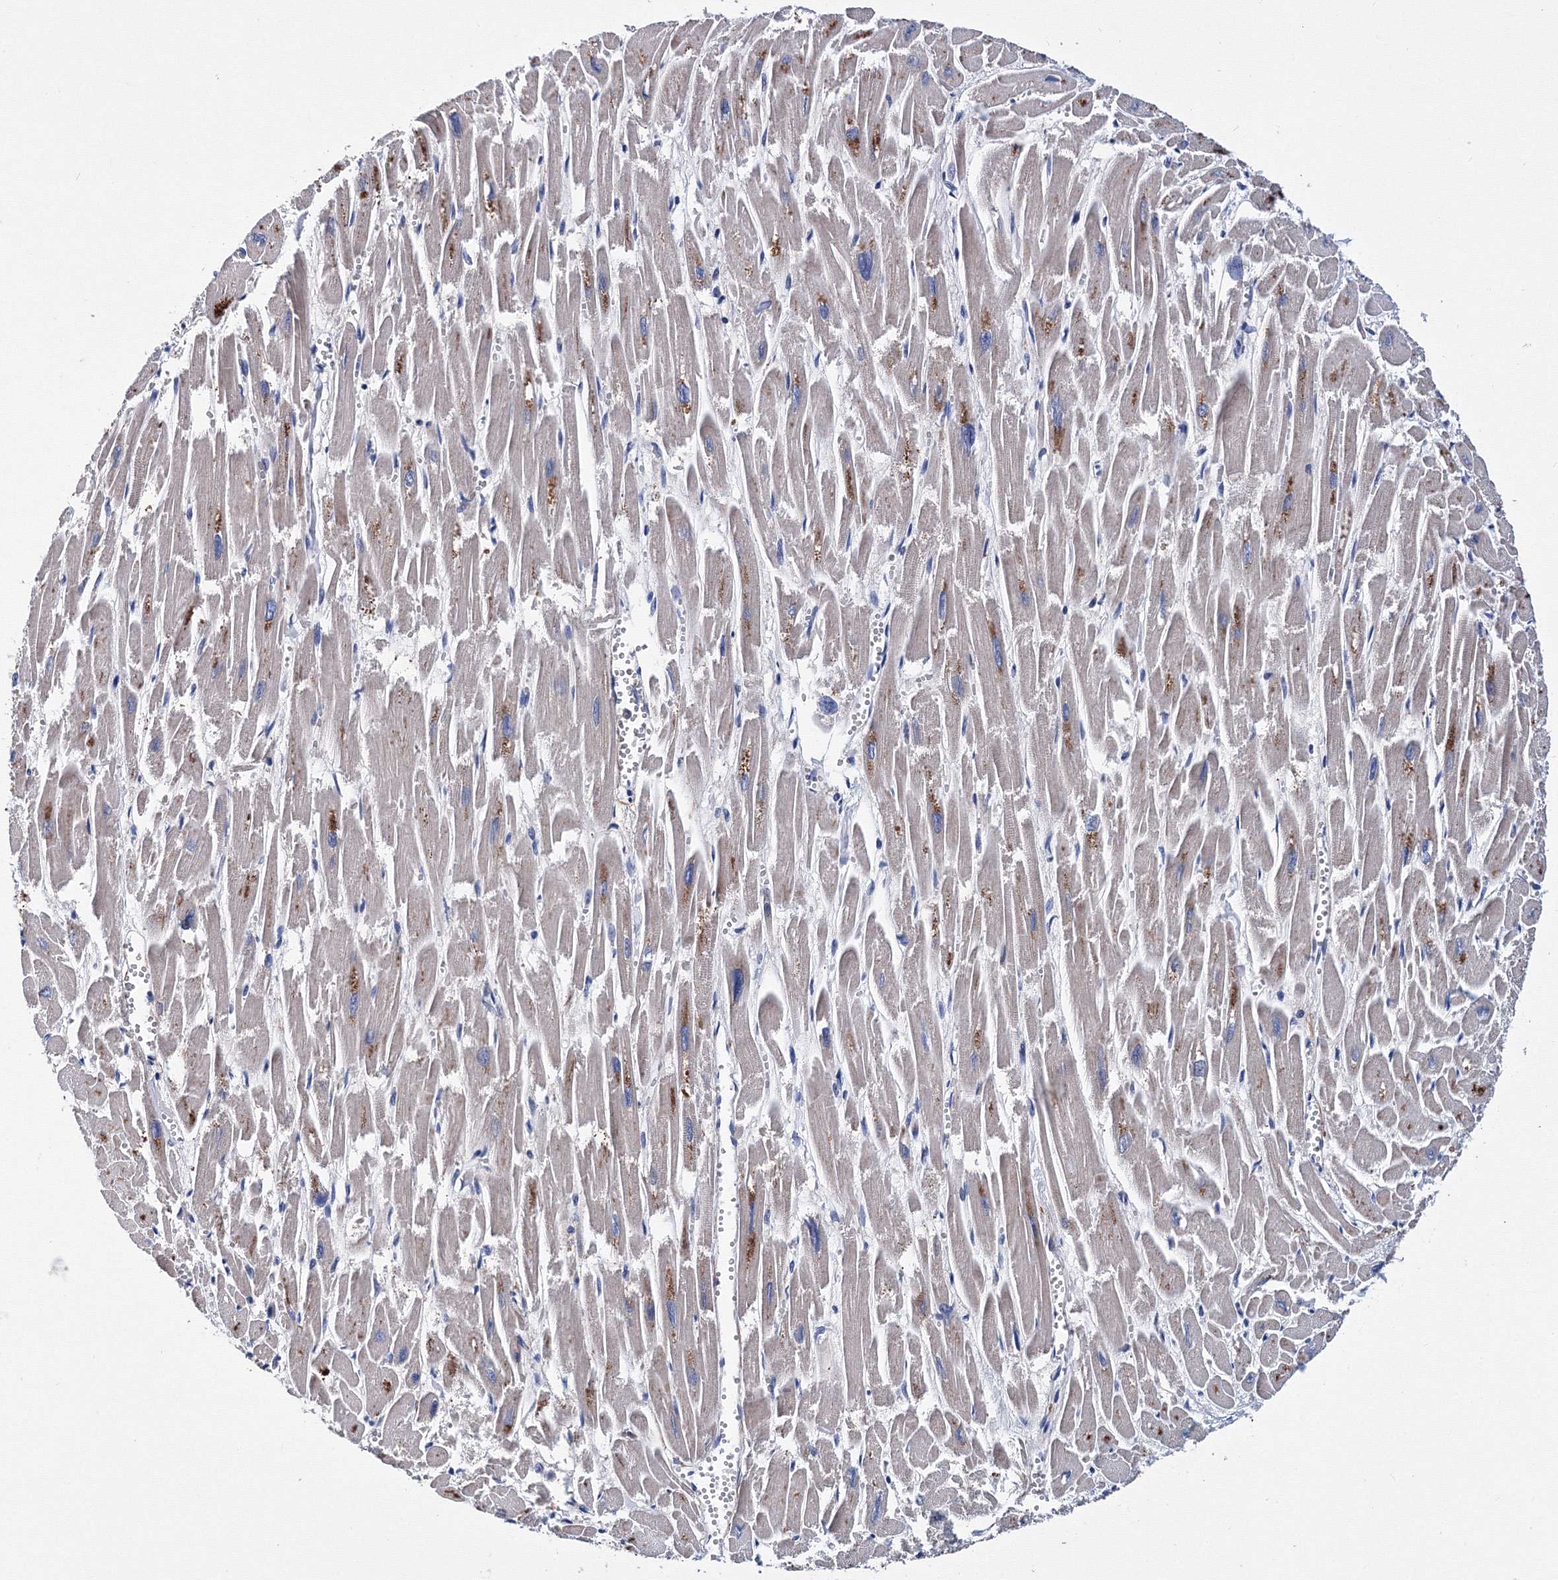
{"staining": {"intensity": "weak", "quantity": "<25%", "location": "cytoplasmic/membranous"}, "tissue": "heart muscle", "cell_type": "Cardiomyocytes", "image_type": "normal", "snomed": [{"axis": "morphology", "description": "Normal tissue, NOS"}, {"axis": "topography", "description": "Heart"}], "caption": "Immunohistochemistry (IHC) micrograph of benign human heart muscle stained for a protein (brown), which shows no expression in cardiomyocytes. (Stains: DAB IHC with hematoxylin counter stain, Microscopy: brightfield microscopy at high magnification).", "gene": "TRPM2", "patient": {"sex": "male", "age": 54}}